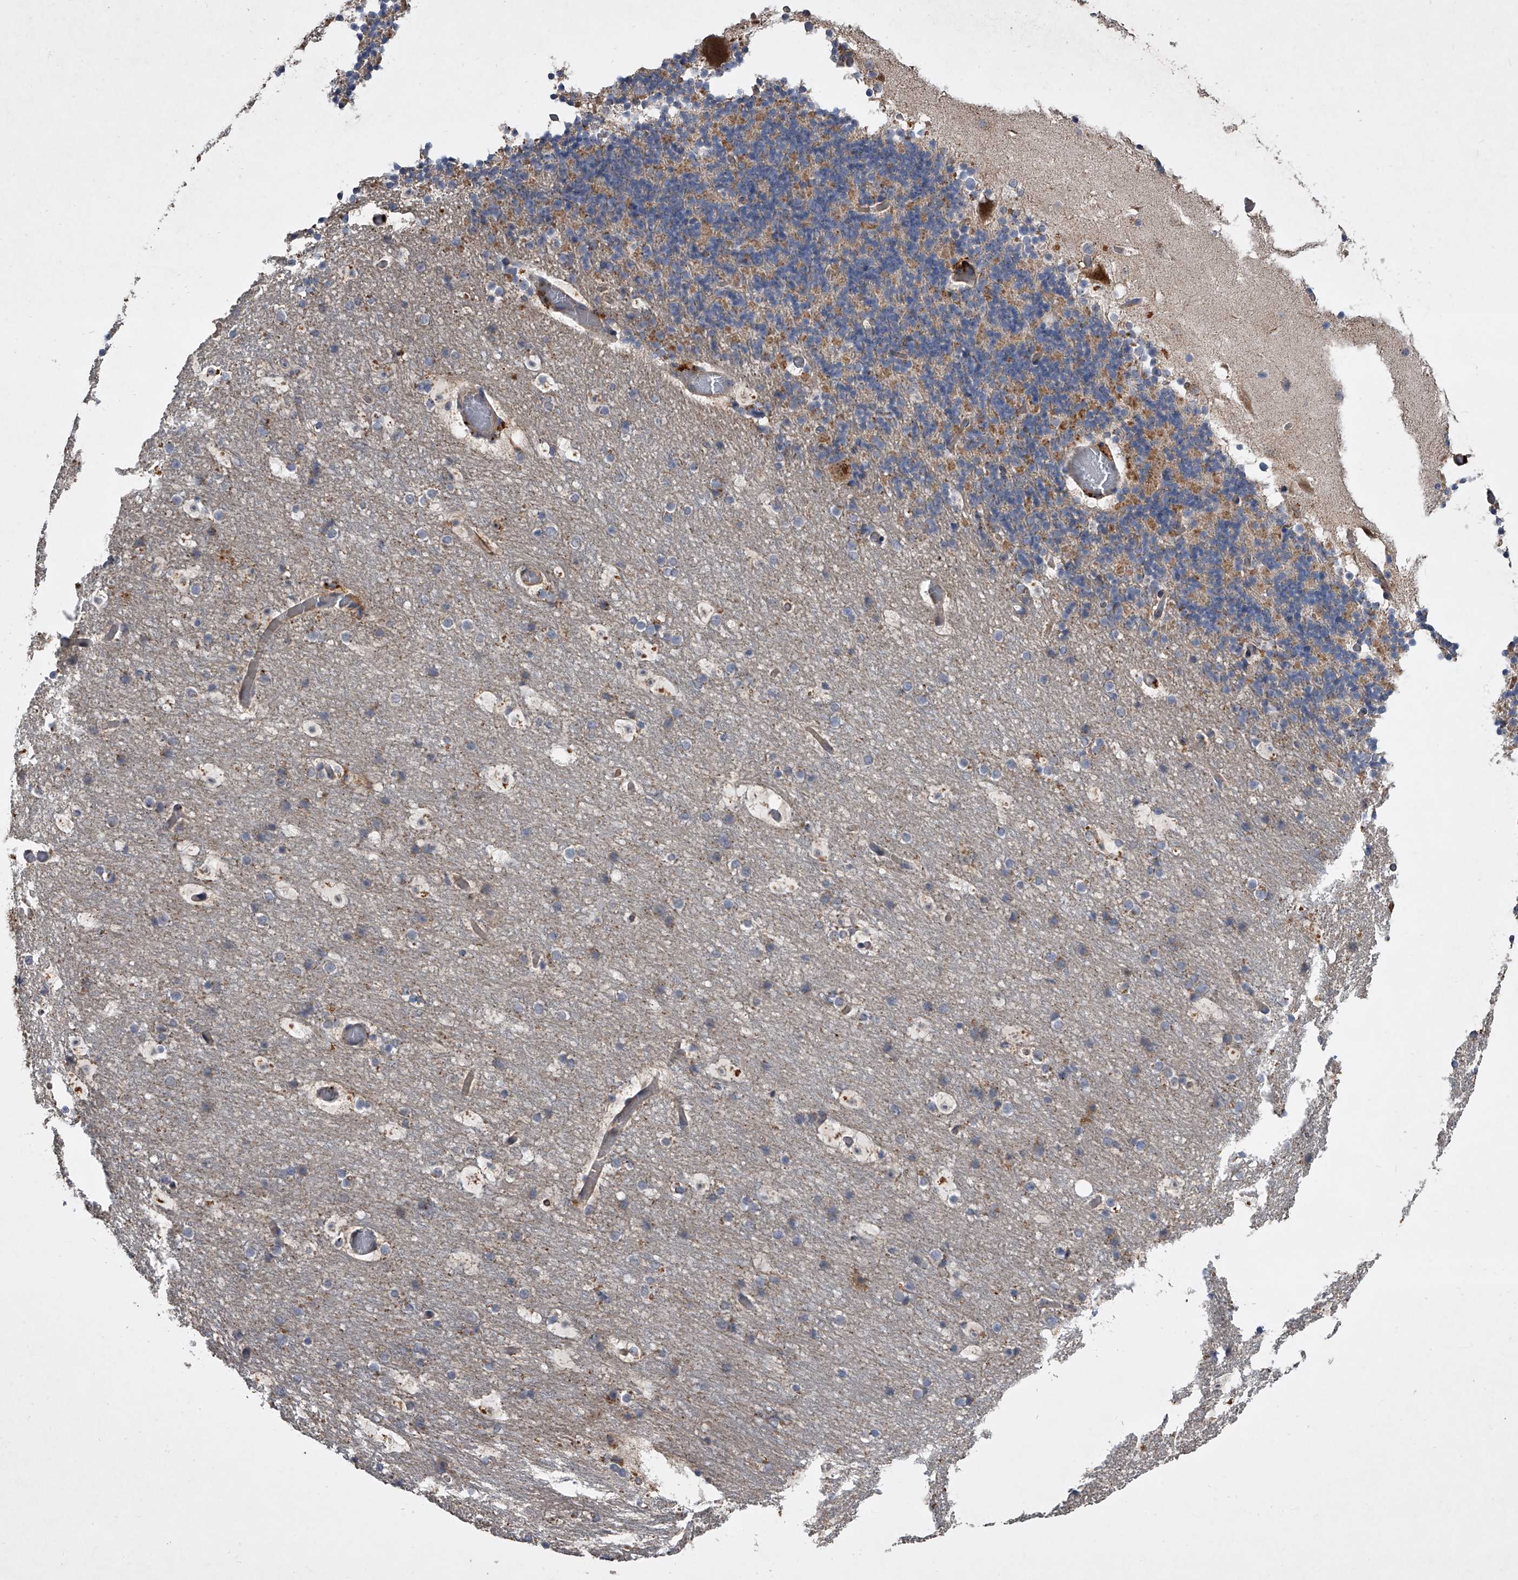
{"staining": {"intensity": "weak", "quantity": "<25%", "location": "cytoplasmic/membranous"}, "tissue": "cerebellum", "cell_type": "Cells in granular layer", "image_type": "normal", "snomed": [{"axis": "morphology", "description": "Normal tissue, NOS"}, {"axis": "topography", "description": "Cerebellum"}], "caption": "There is no significant expression in cells in granular layer of cerebellum. Brightfield microscopy of IHC stained with DAB (3,3'-diaminobenzidine) (brown) and hematoxylin (blue), captured at high magnification.", "gene": "DOCK9", "patient": {"sex": "male", "age": 57}}